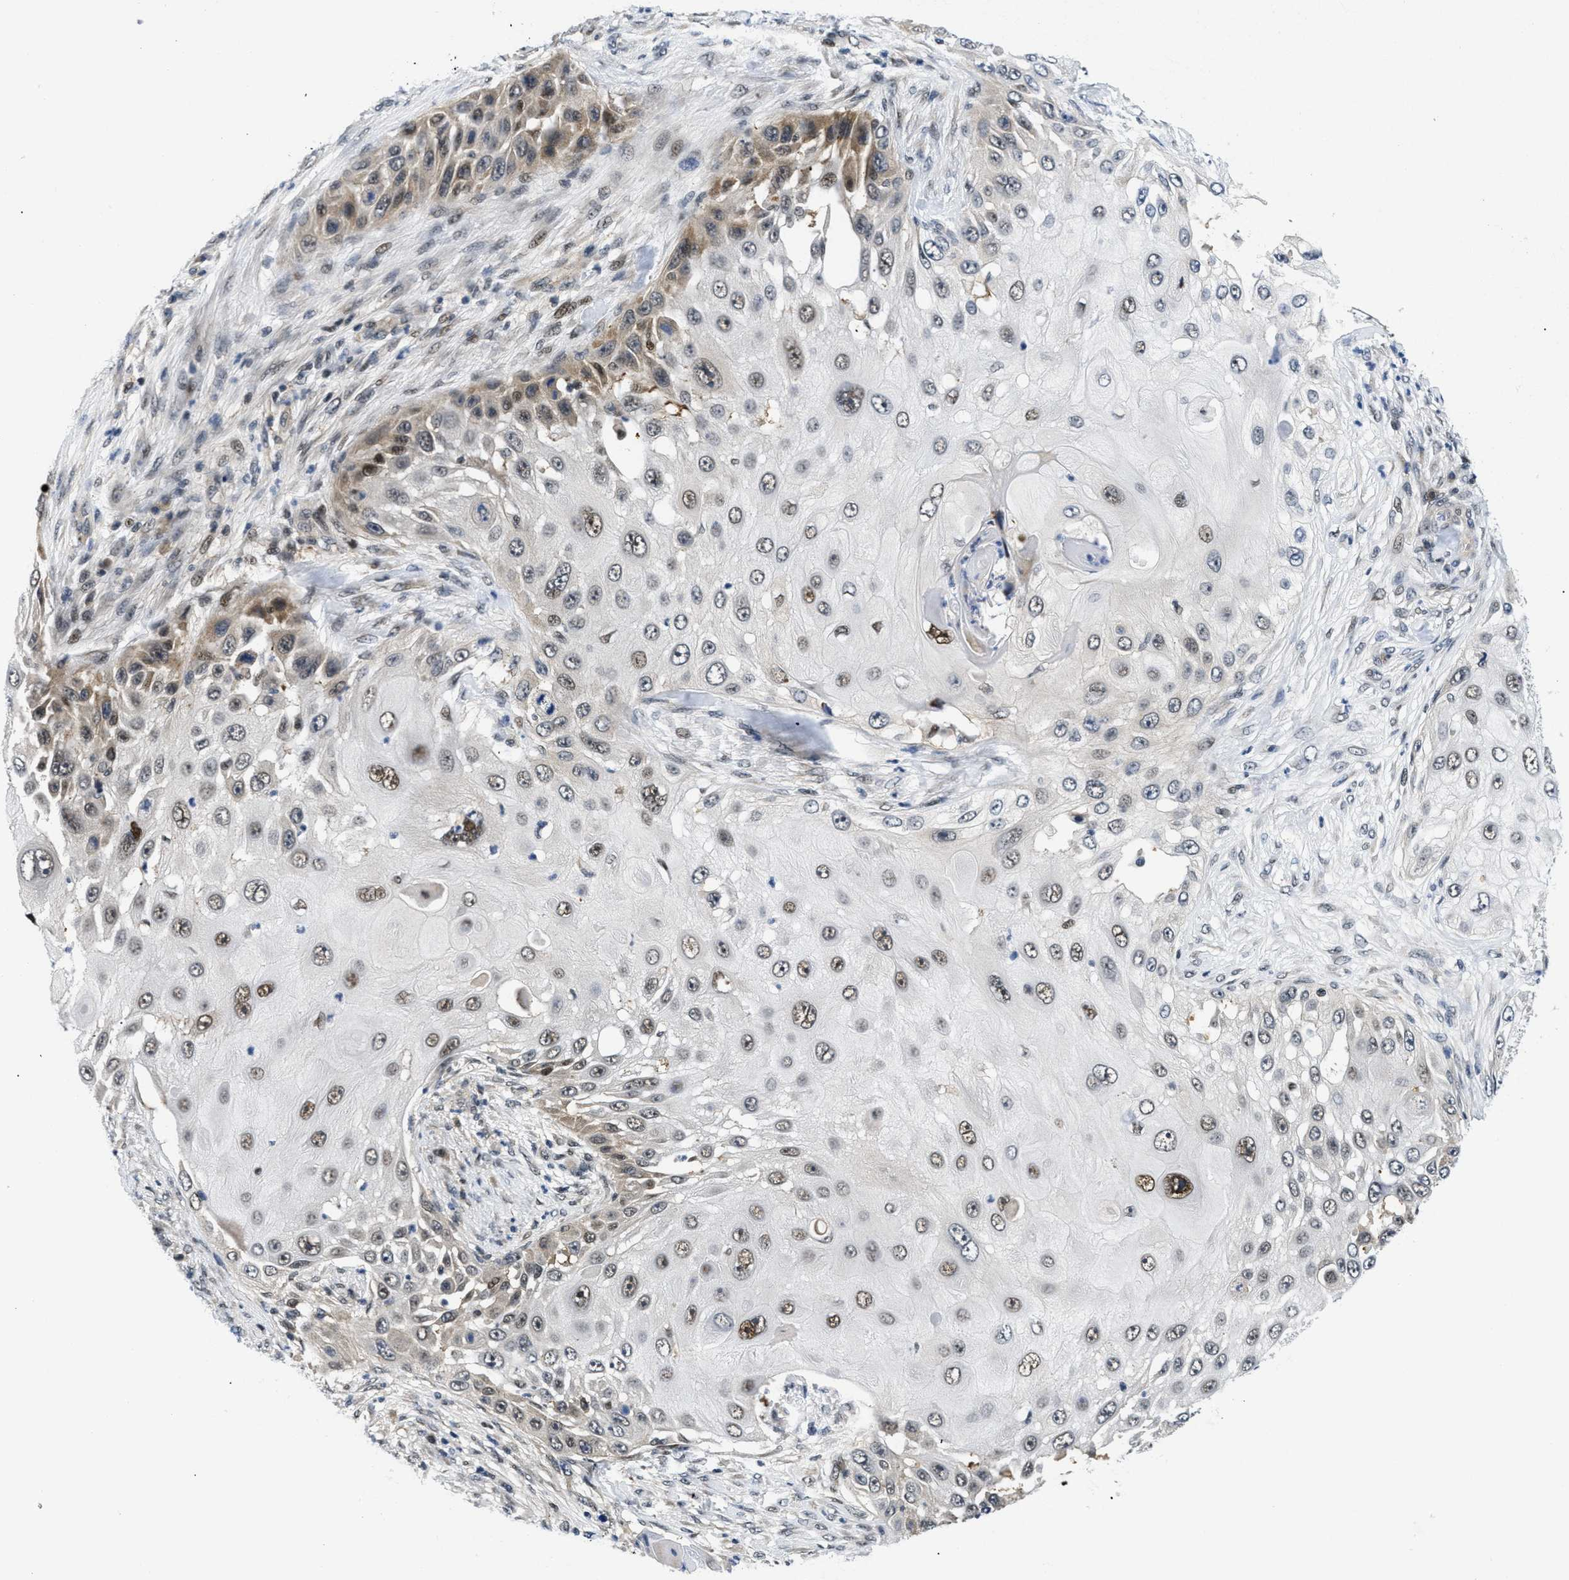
{"staining": {"intensity": "moderate", "quantity": "25%-75%", "location": "cytoplasmic/membranous,nuclear"}, "tissue": "skin cancer", "cell_type": "Tumor cells", "image_type": "cancer", "snomed": [{"axis": "morphology", "description": "Squamous cell carcinoma, NOS"}, {"axis": "topography", "description": "Skin"}], "caption": "Skin squamous cell carcinoma tissue demonstrates moderate cytoplasmic/membranous and nuclear expression in about 25%-75% of tumor cells, visualized by immunohistochemistry. (DAB (3,3'-diaminobenzidine) = brown stain, brightfield microscopy at high magnification).", "gene": "SLC29A2", "patient": {"sex": "female", "age": 44}}